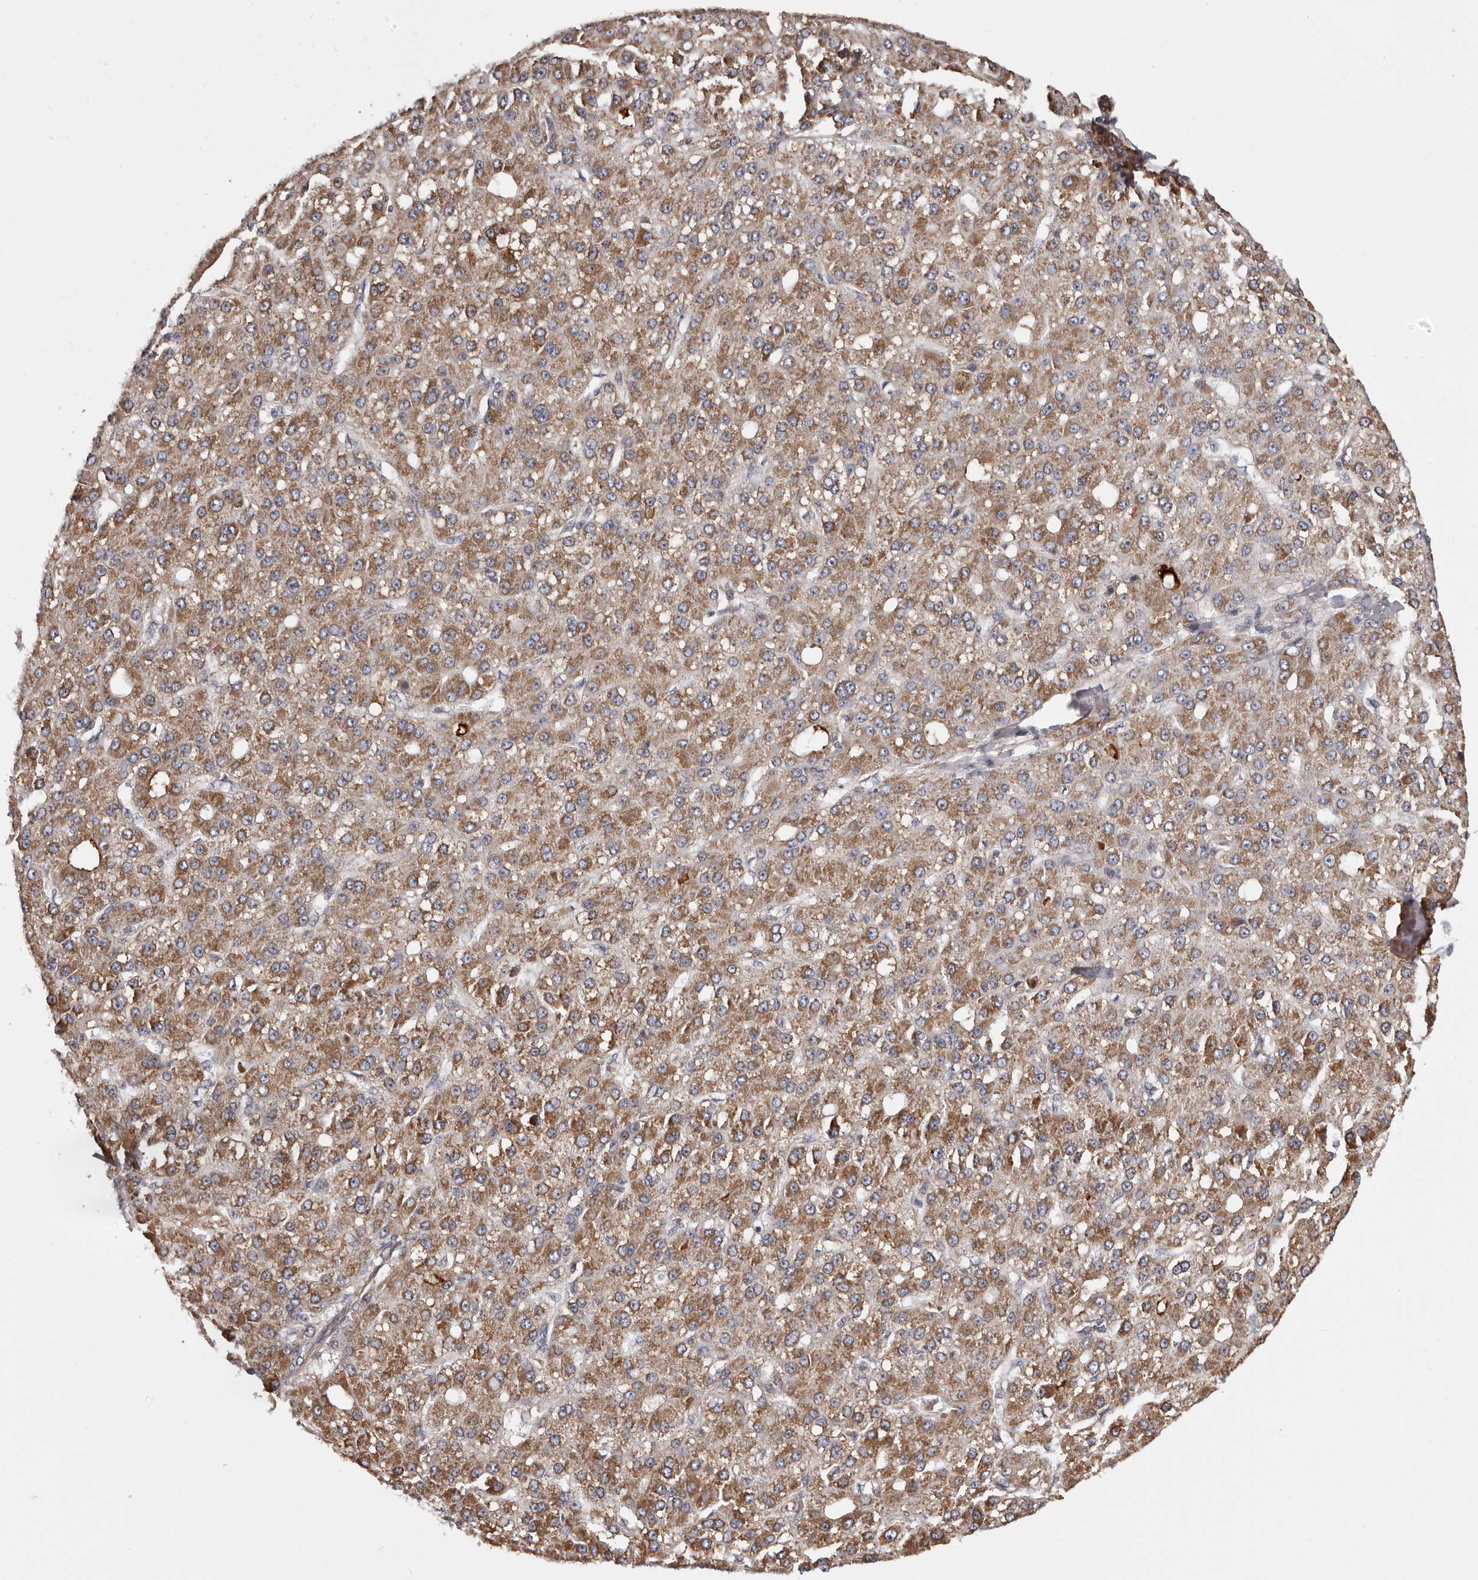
{"staining": {"intensity": "moderate", "quantity": ">75%", "location": "cytoplasmic/membranous"}, "tissue": "liver cancer", "cell_type": "Tumor cells", "image_type": "cancer", "snomed": [{"axis": "morphology", "description": "Carcinoma, Hepatocellular, NOS"}, {"axis": "topography", "description": "Liver"}], "caption": "Liver cancer (hepatocellular carcinoma) stained for a protein exhibits moderate cytoplasmic/membranous positivity in tumor cells.", "gene": "VPS37A", "patient": {"sex": "male", "age": 67}}